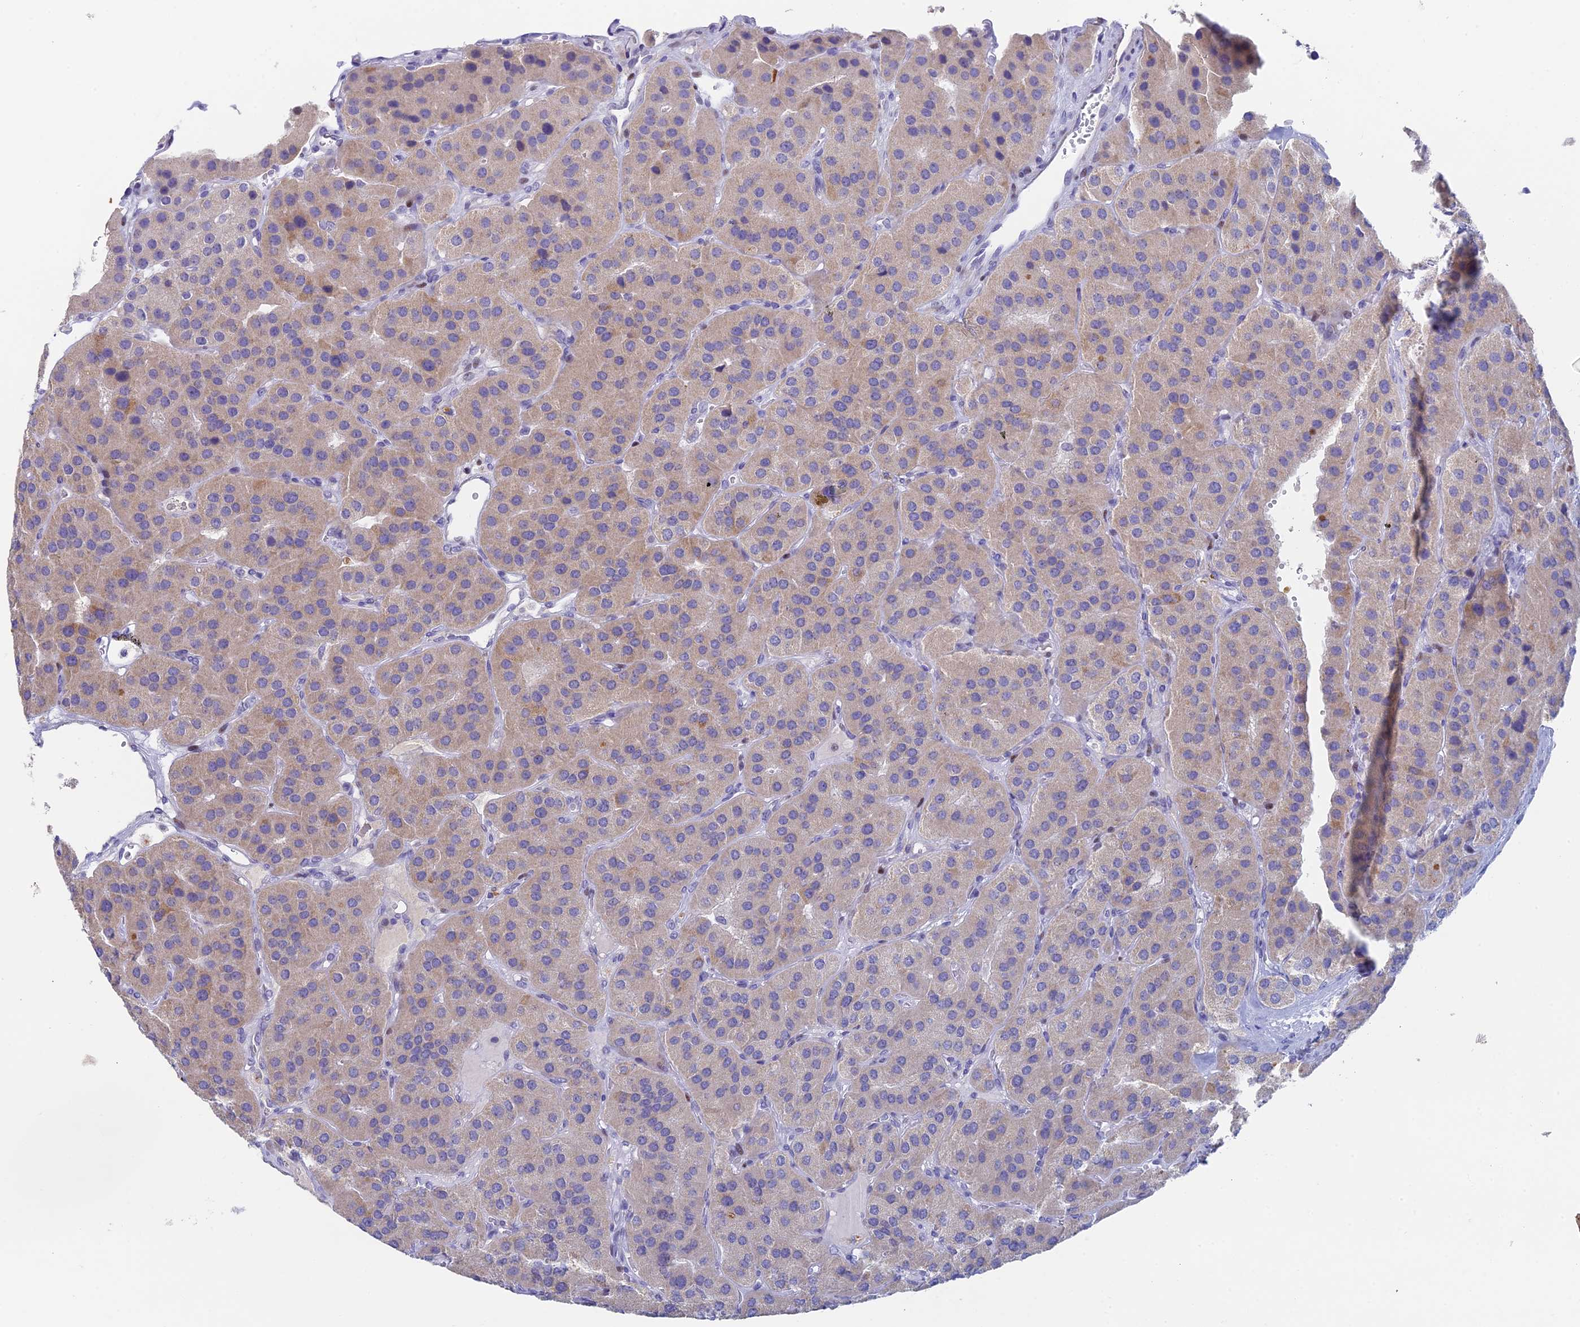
{"staining": {"intensity": "weak", "quantity": ">75%", "location": "cytoplasmic/membranous"}, "tissue": "parathyroid gland", "cell_type": "Glandular cells", "image_type": "normal", "snomed": [{"axis": "morphology", "description": "Normal tissue, NOS"}, {"axis": "morphology", "description": "Adenoma, NOS"}, {"axis": "topography", "description": "Parathyroid gland"}], "caption": "Immunohistochemistry staining of normal parathyroid gland, which shows low levels of weak cytoplasmic/membranous expression in about >75% of glandular cells indicating weak cytoplasmic/membranous protein positivity. The staining was performed using DAB (3,3'-diaminobenzidine) (brown) for protein detection and nuclei were counterstained in hematoxylin (blue).", "gene": "REXO5", "patient": {"sex": "female", "age": 86}}